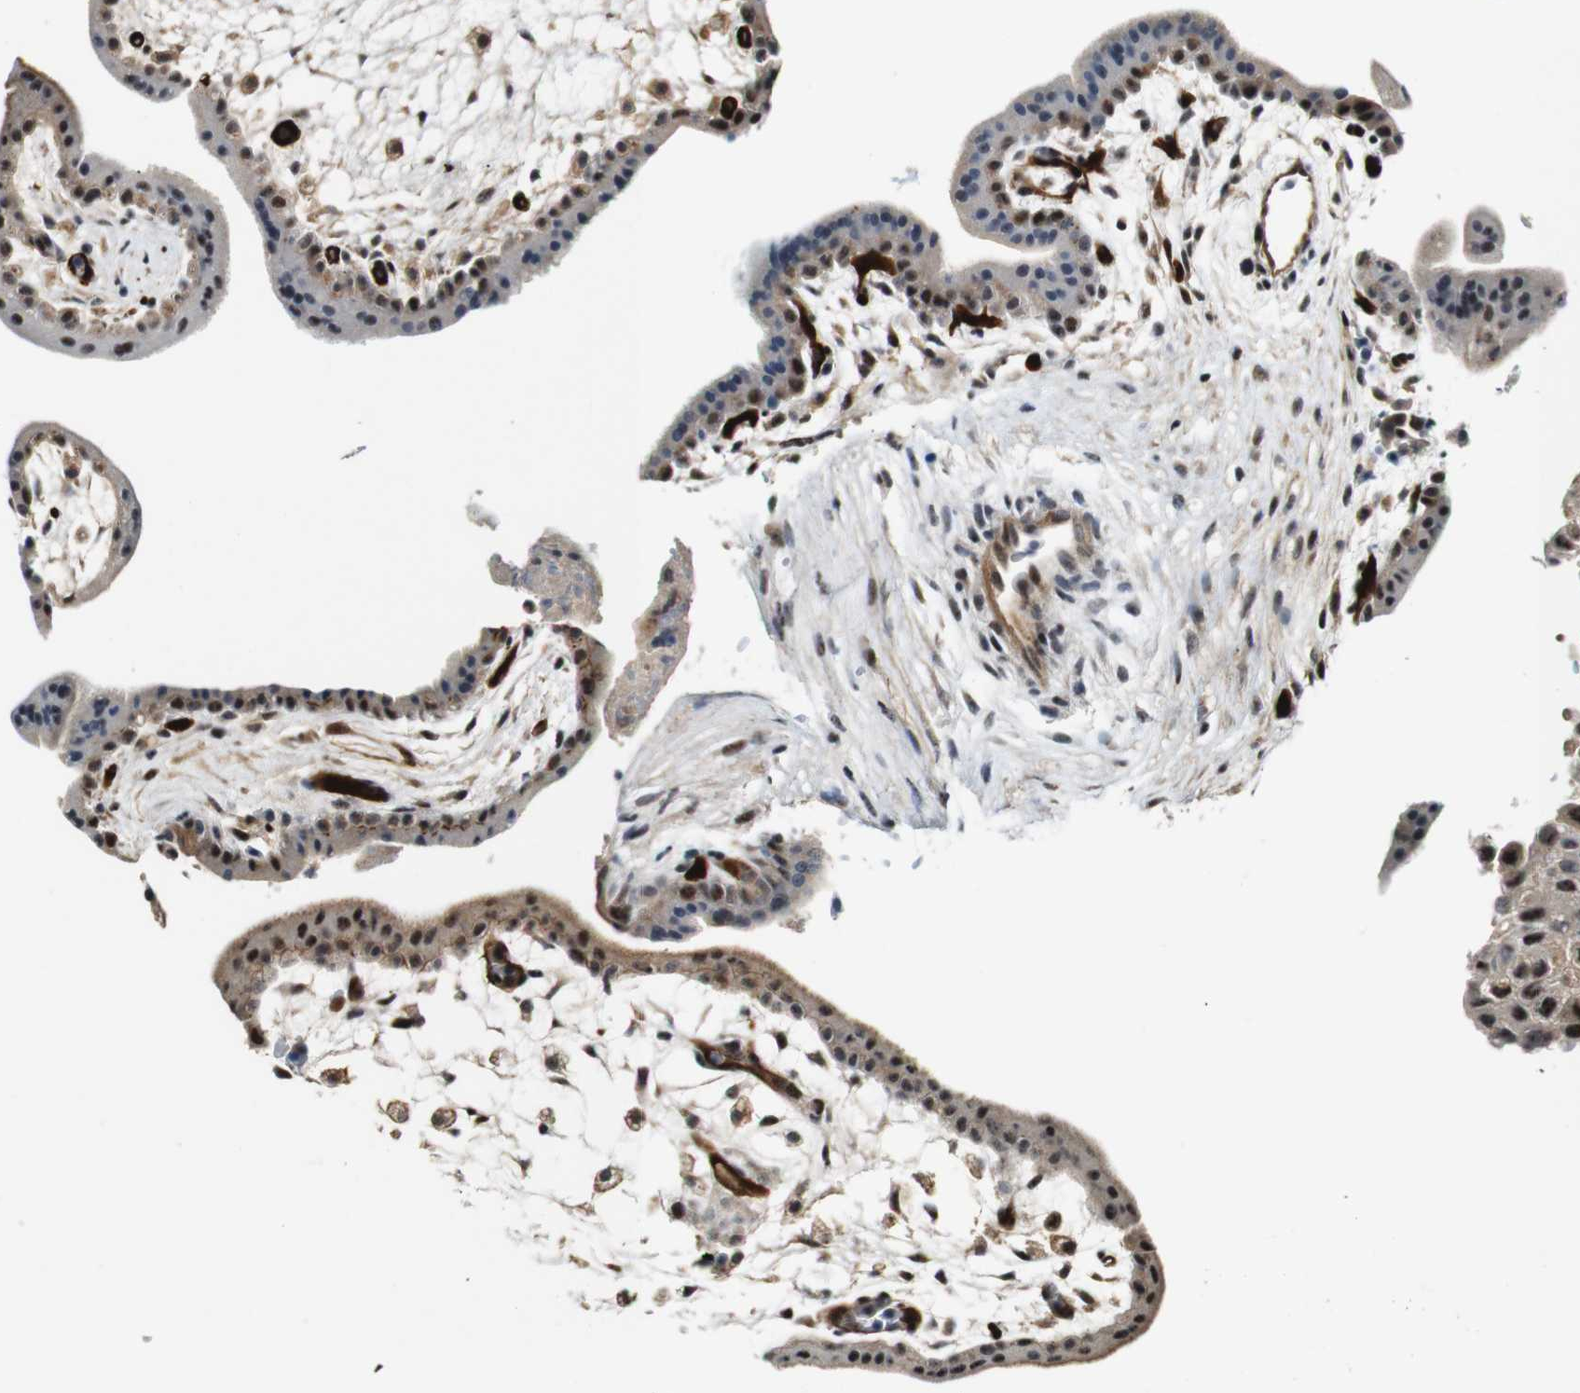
{"staining": {"intensity": "moderate", "quantity": "25%-75%", "location": "cytoplasmic/membranous,nuclear"}, "tissue": "placenta", "cell_type": "Trophoblastic cells", "image_type": "normal", "snomed": [{"axis": "morphology", "description": "Normal tissue, NOS"}, {"axis": "topography", "description": "Placenta"}], "caption": "Immunohistochemistry (IHC) image of benign placenta: placenta stained using immunohistochemistry (IHC) shows medium levels of moderate protein expression localized specifically in the cytoplasmic/membranous,nuclear of trophoblastic cells, appearing as a cytoplasmic/membranous,nuclear brown color.", "gene": "LXN", "patient": {"sex": "female", "age": 35}}